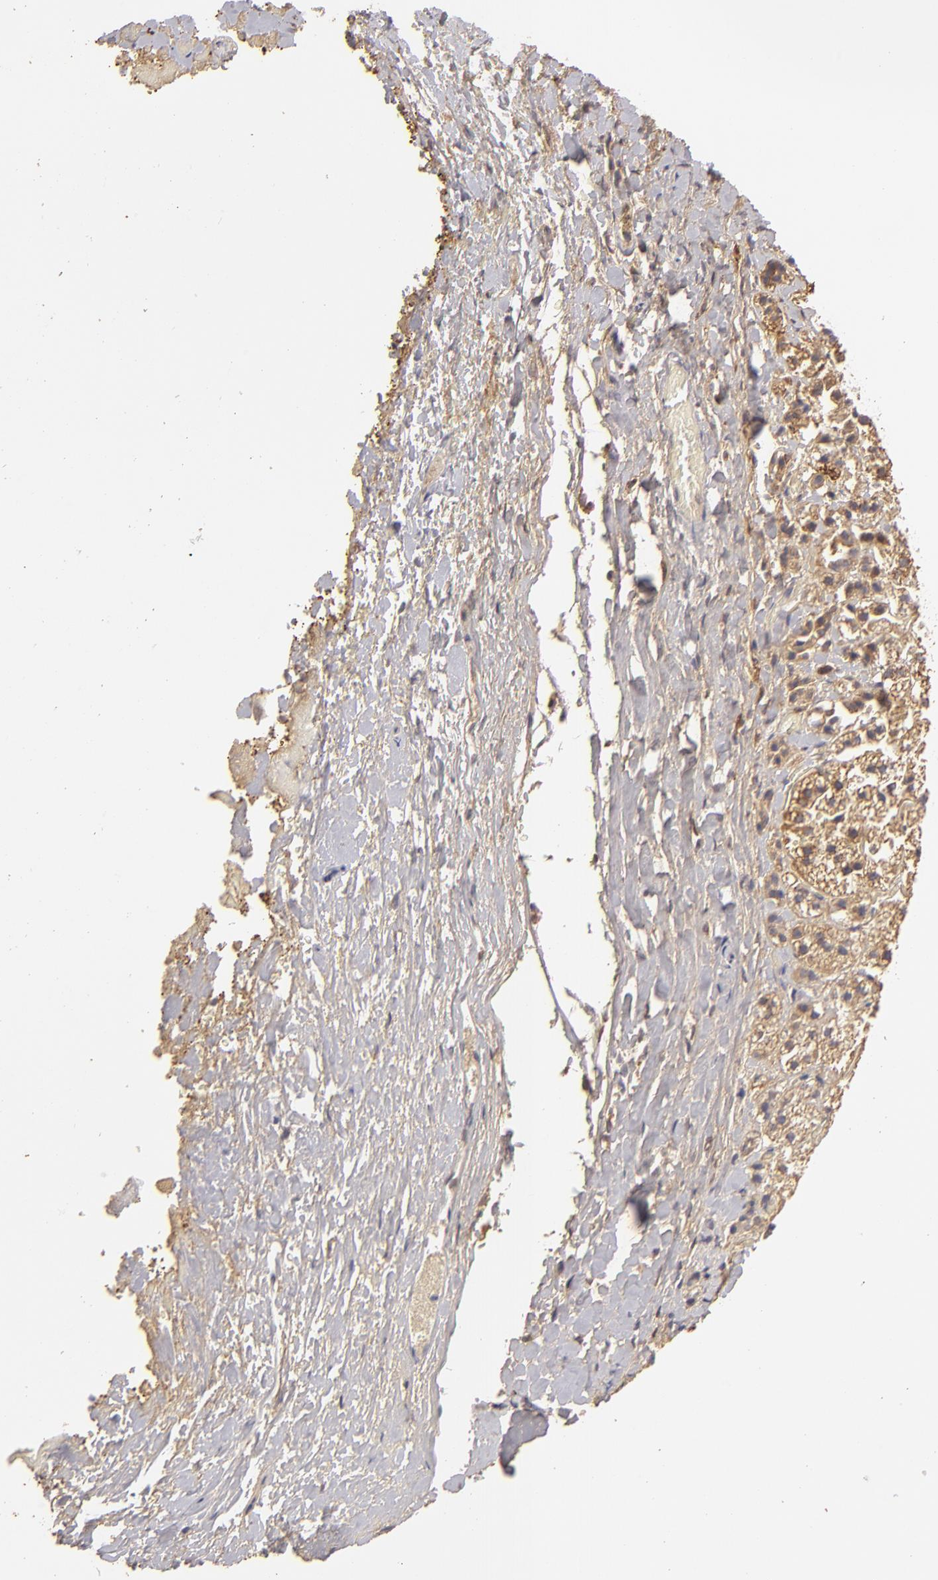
{"staining": {"intensity": "moderate", "quantity": ">75%", "location": "cytoplasmic/membranous"}, "tissue": "adrenal gland", "cell_type": "Glandular cells", "image_type": "normal", "snomed": [{"axis": "morphology", "description": "Normal tissue, NOS"}, {"axis": "topography", "description": "Adrenal gland"}], "caption": "High-magnification brightfield microscopy of unremarkable adrenal gland stained with DAB (brown) and counterstained with hematoxylin (blue). glandular cells exhibit moderate cytoplasmic/membranous positivity is seen in about>75% of cells.", "gene": "CFB", "patient": {"sex": "female", "age": 44}}